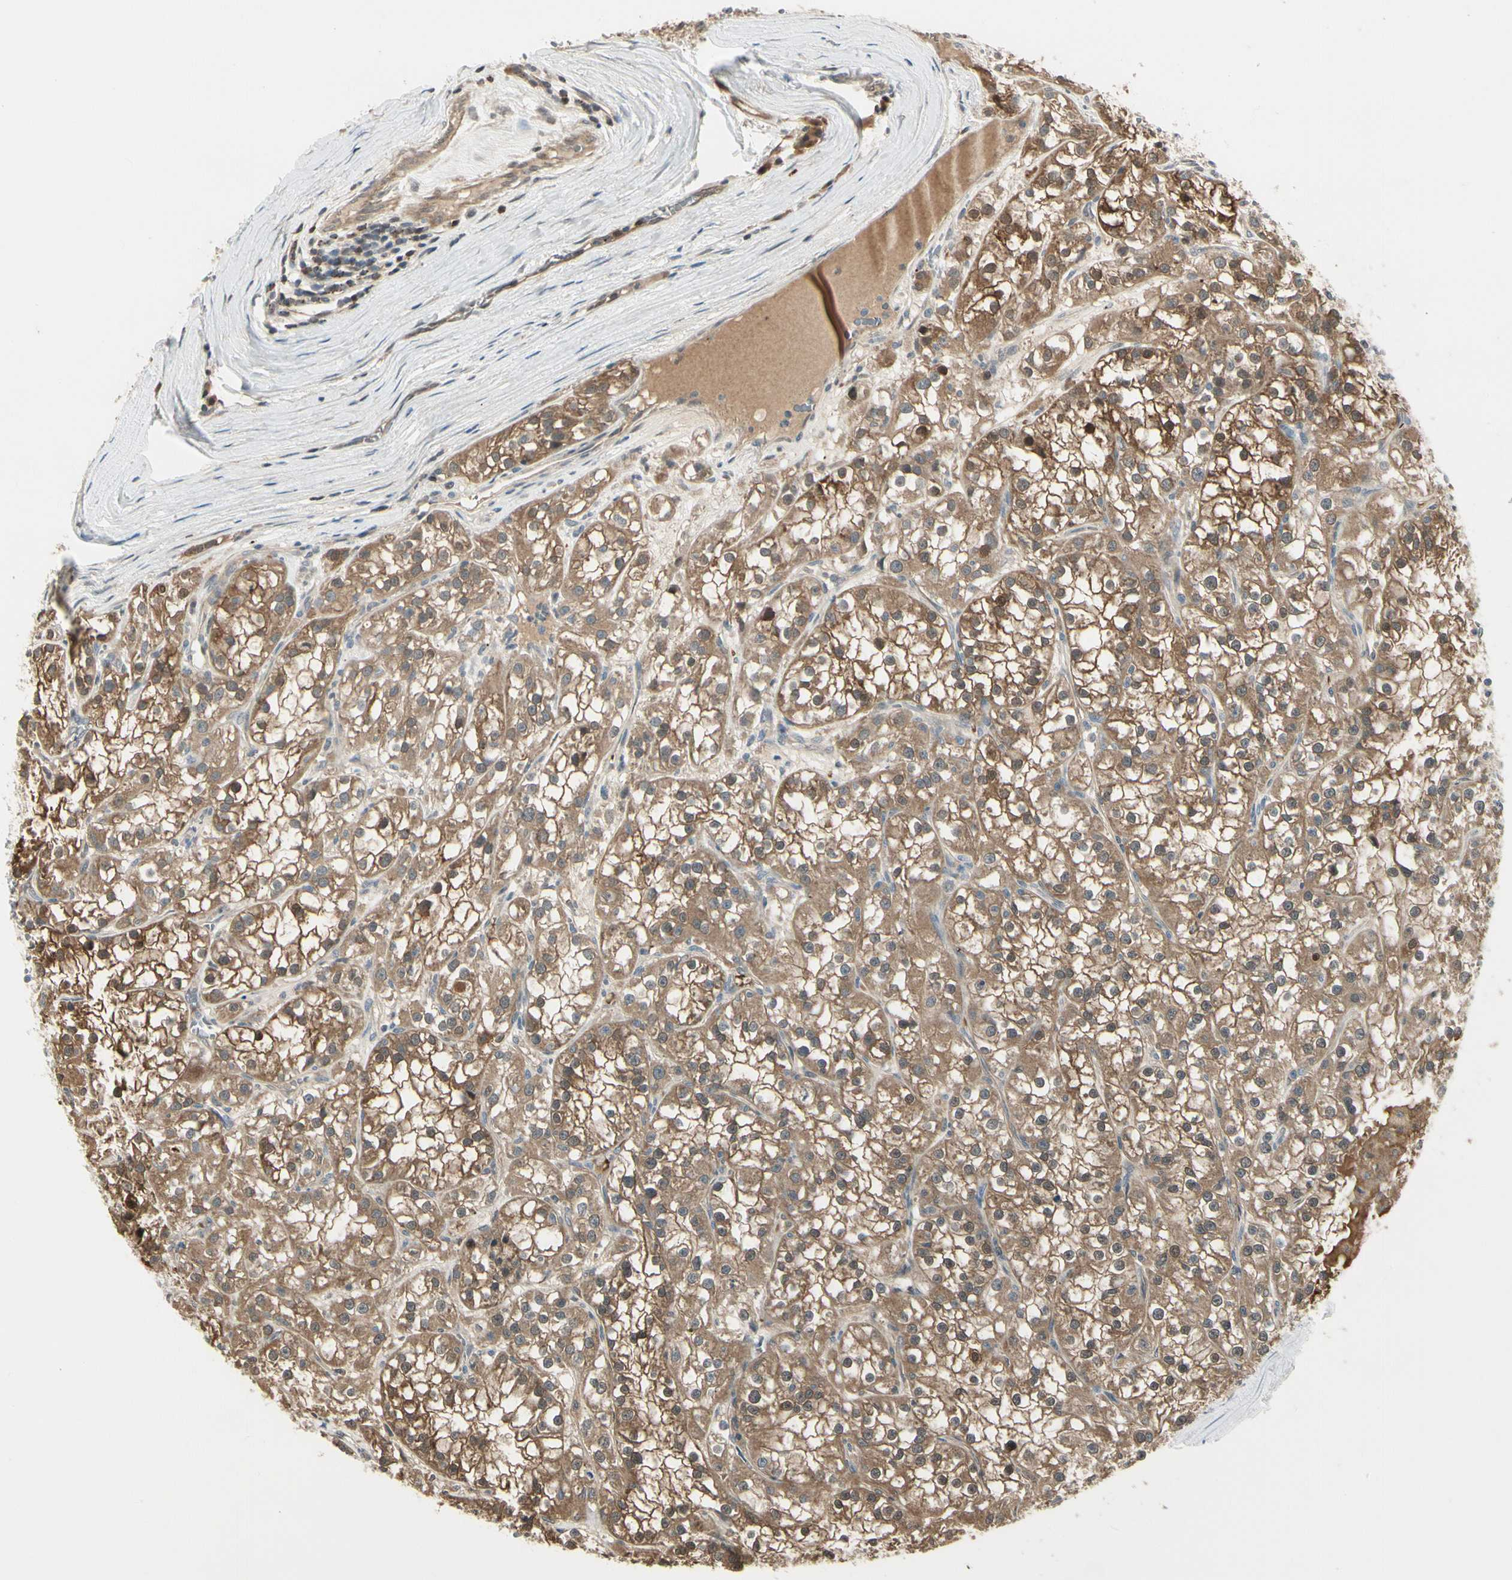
{"staining": {"intensity": "strong", "quantity": ">75%", "location": "cytoplasmic/membranous,nuclear"}, "tissue": "renal cancer", "cell_type": "Tumor cells", "image_type": "cancer", "snomed": [{"axis": "morphology", "description": "Adenocarcinoma, NOS"}, {"axis": "topography", "description": "Kidney"}], "caption": "Tumor cells display high levels of strong cytoplasmic/membranous and nuclear positivity in about >75% of cells in adenocarcinoma (renal).", "gene": "EVC", "patient": {"sex": "female", "age": 52}}